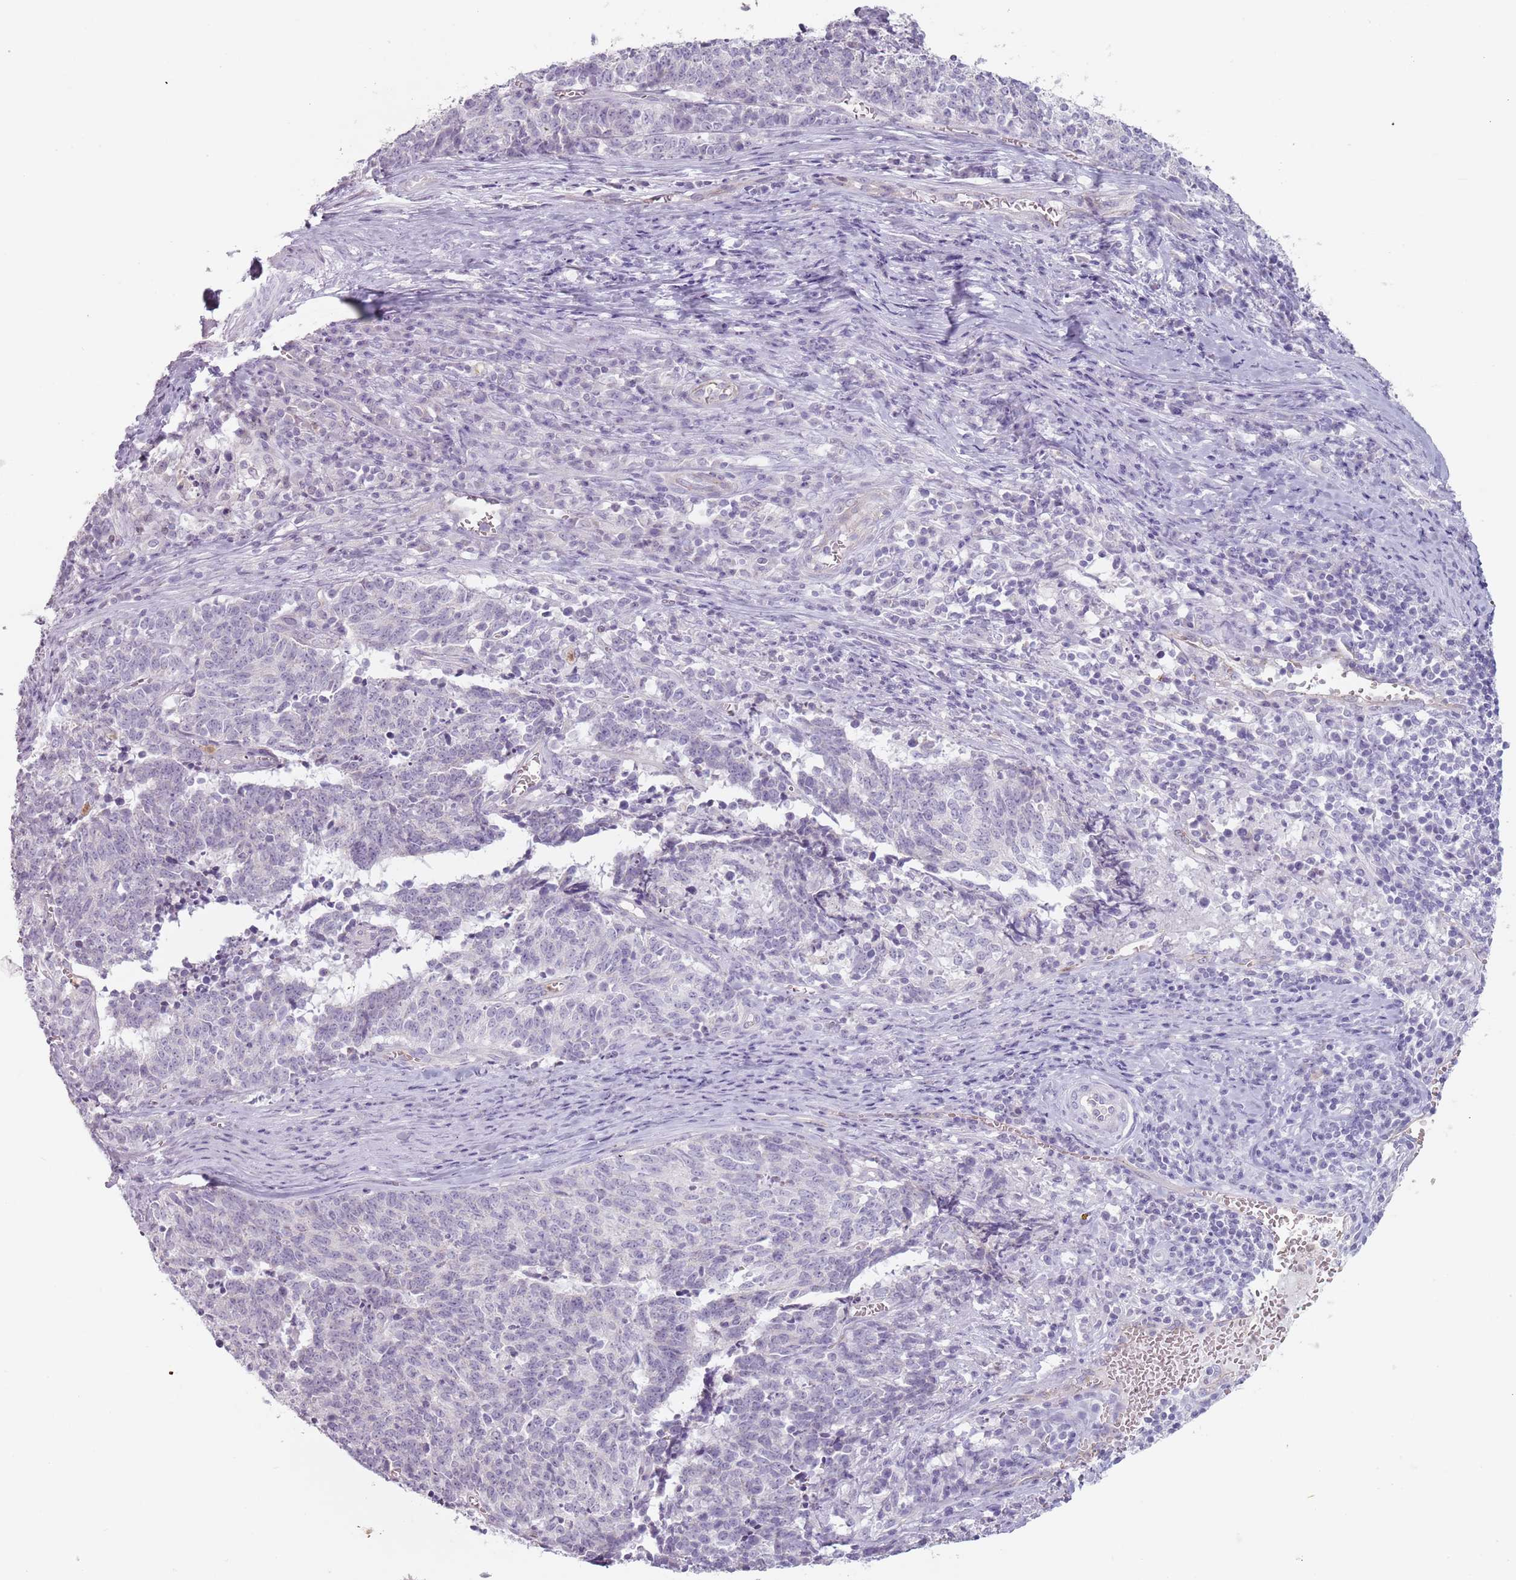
{"staining": {"intensity": "negative", "quantity": "none", "location": "none"}, "tissue": "cervical cancer", "cell_type": "Tumor cells", "image_type": "cancer", "snomed": [{"axis": "morphology", "description": "Squamous cell carcinoma, NOS"}, {"axis": "topography", "description": "Cervix"}], "caption": "DAB immunohistochemical staining of cervical cancer (squamous cell carcinoma) shows no significant staining in tumor cells.", "gene": "ZNF584", "patient": {"sex": "female", "age": 29}}